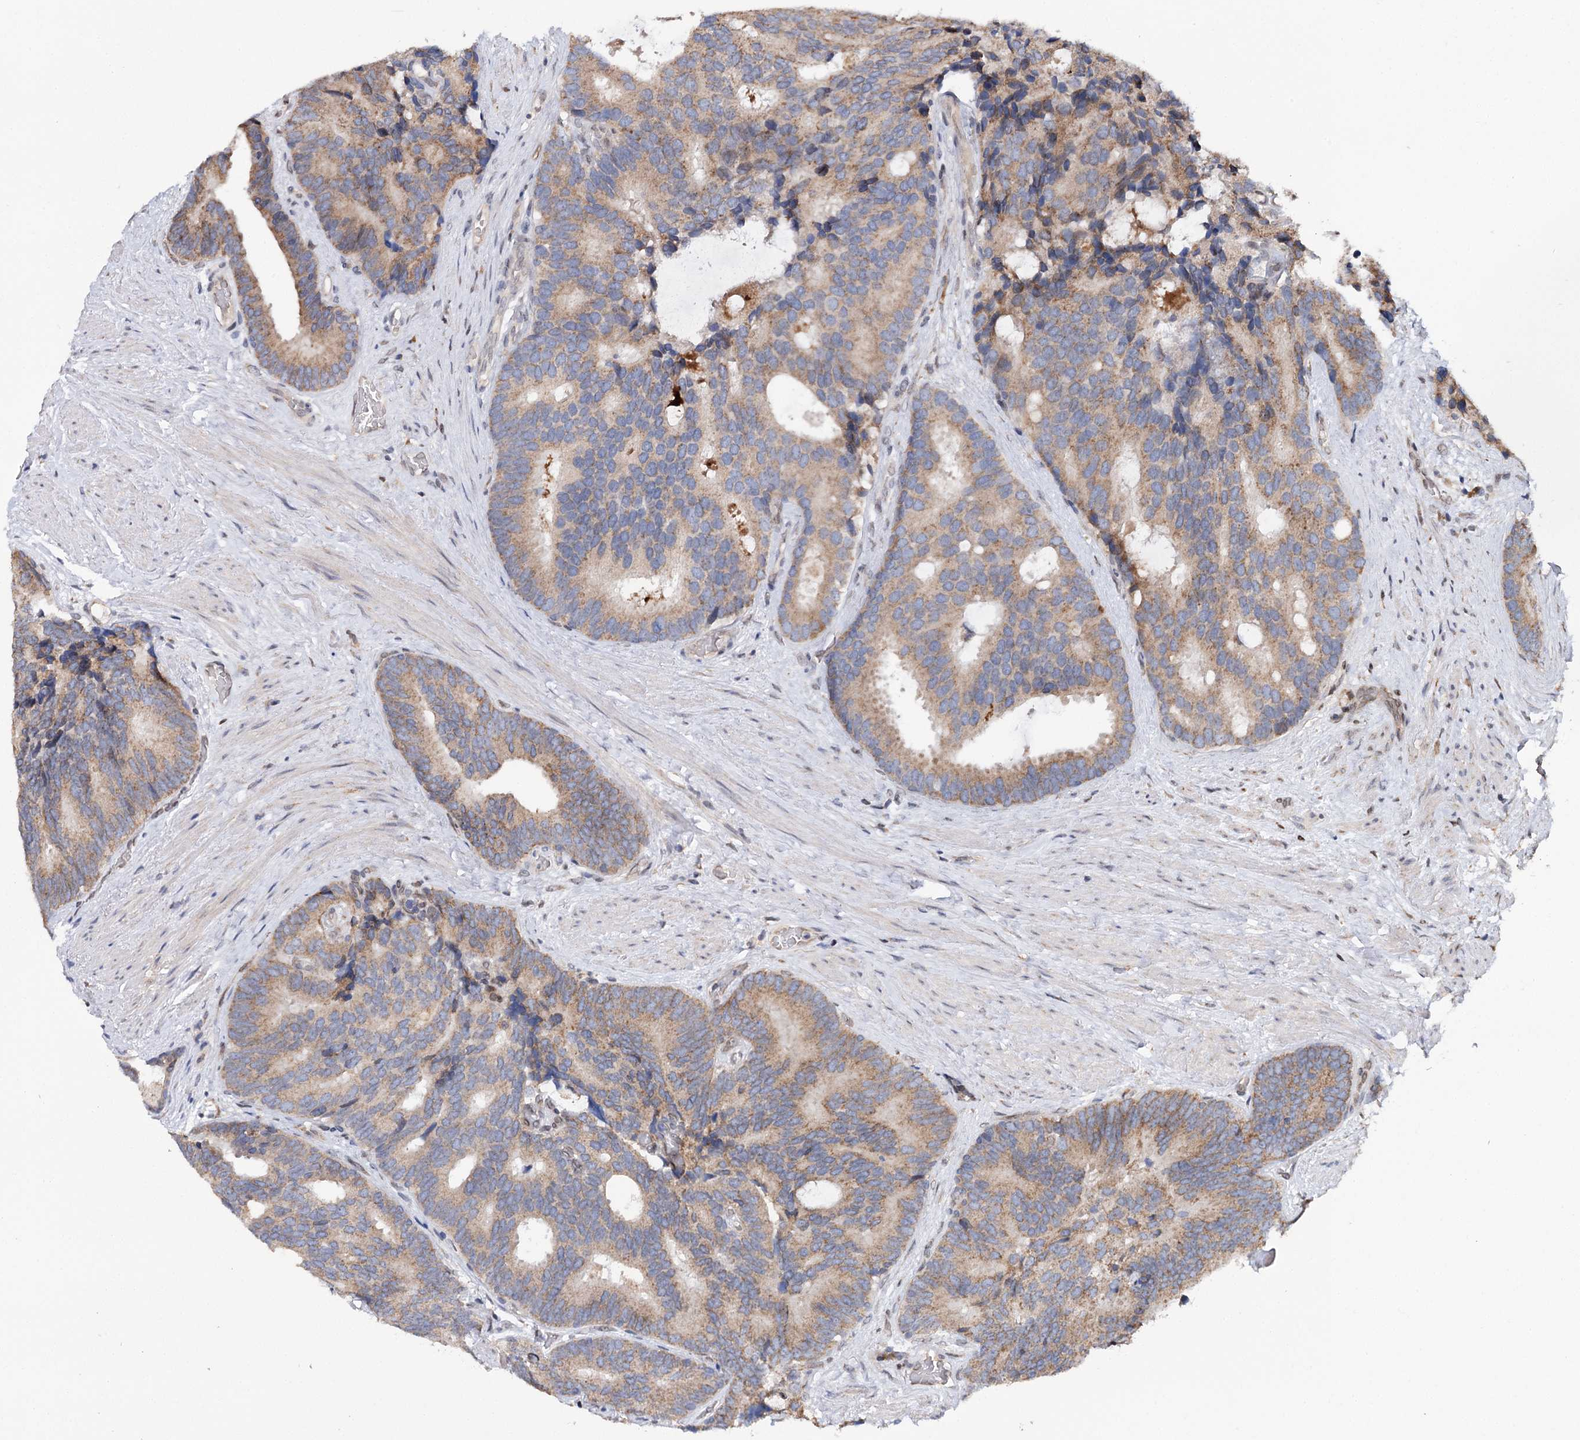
{"staining": {"intensity": "weak", "quantity": ">75%", "location": "cytoplasmic/membranous"}, "tissue": "prostate cancer", "cell_type": "Tumor cells", "image_type": "cancer", "snomed": [{"axis": "morphology", "description": "Adenocarcinoma, Low grade"}, {"axis": "topography", "description": "Prostate"}], "caption": "Brown immunohistochemical staining in prostate low-grade adenocarcinoma demonstrates weak cytoplasmic/membranous staining in about >75% of tumor cells.", "gene": "CFAP46", "patient": {"sex": "male", "age": 71}}